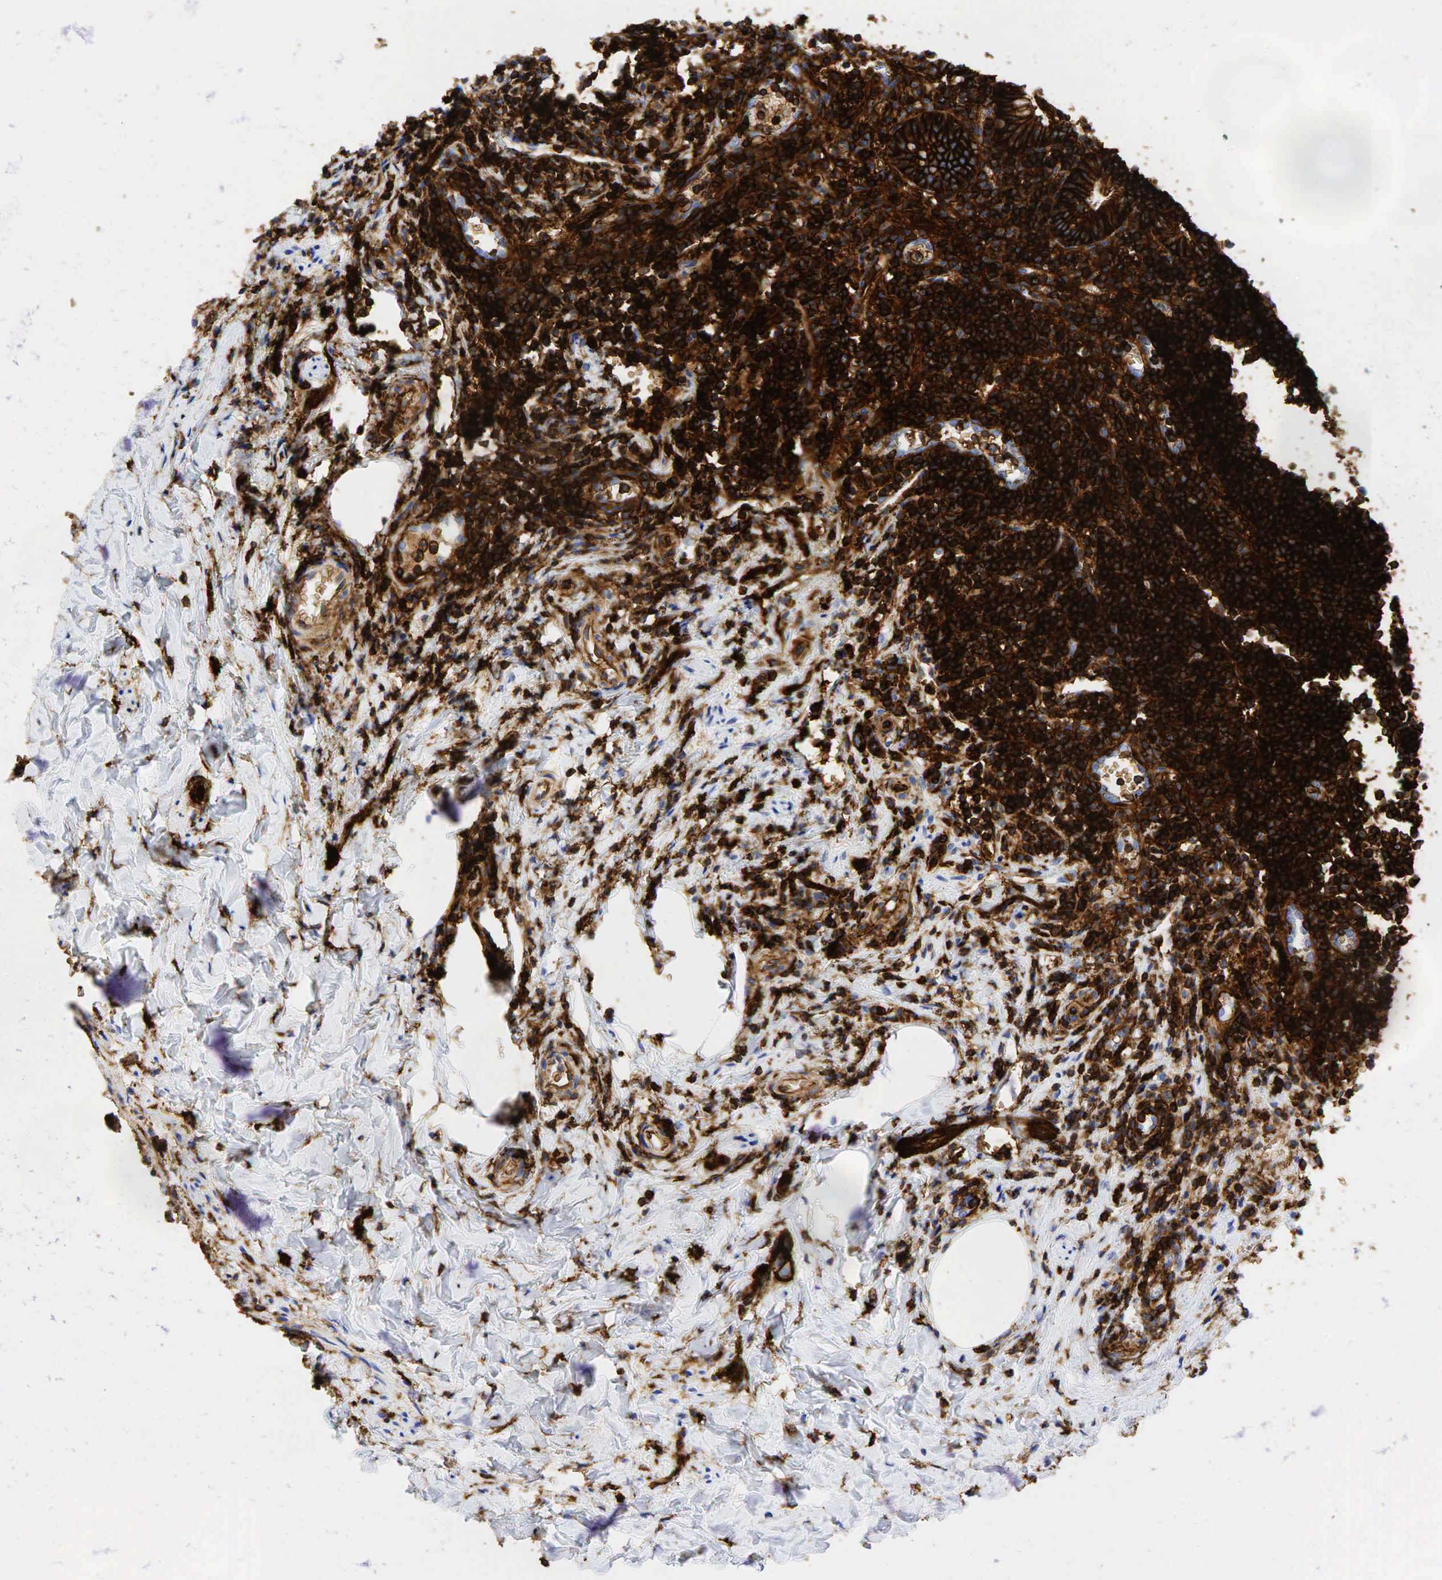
{"staining": {"intensity": "moderate", "quantity": "25%-75%", "location": "cytoplasmic/membranous"}, "tissue": "appendix", "cell_type": "Glandular cells", "image_type": "normal", "snomed": [{"axis": "morphology", "description": "Normal tissue, NOS"}, {"axis": "topography", "description": "Appendix"}], "caption": "Immunohistochemical staining of benign human appendix displays moderate cytoplasmic/membranous protein expression in approximately 25%-75% of glandular cells.", "gene": "CD44", "patient": {"sex": "female", "age": 19}}